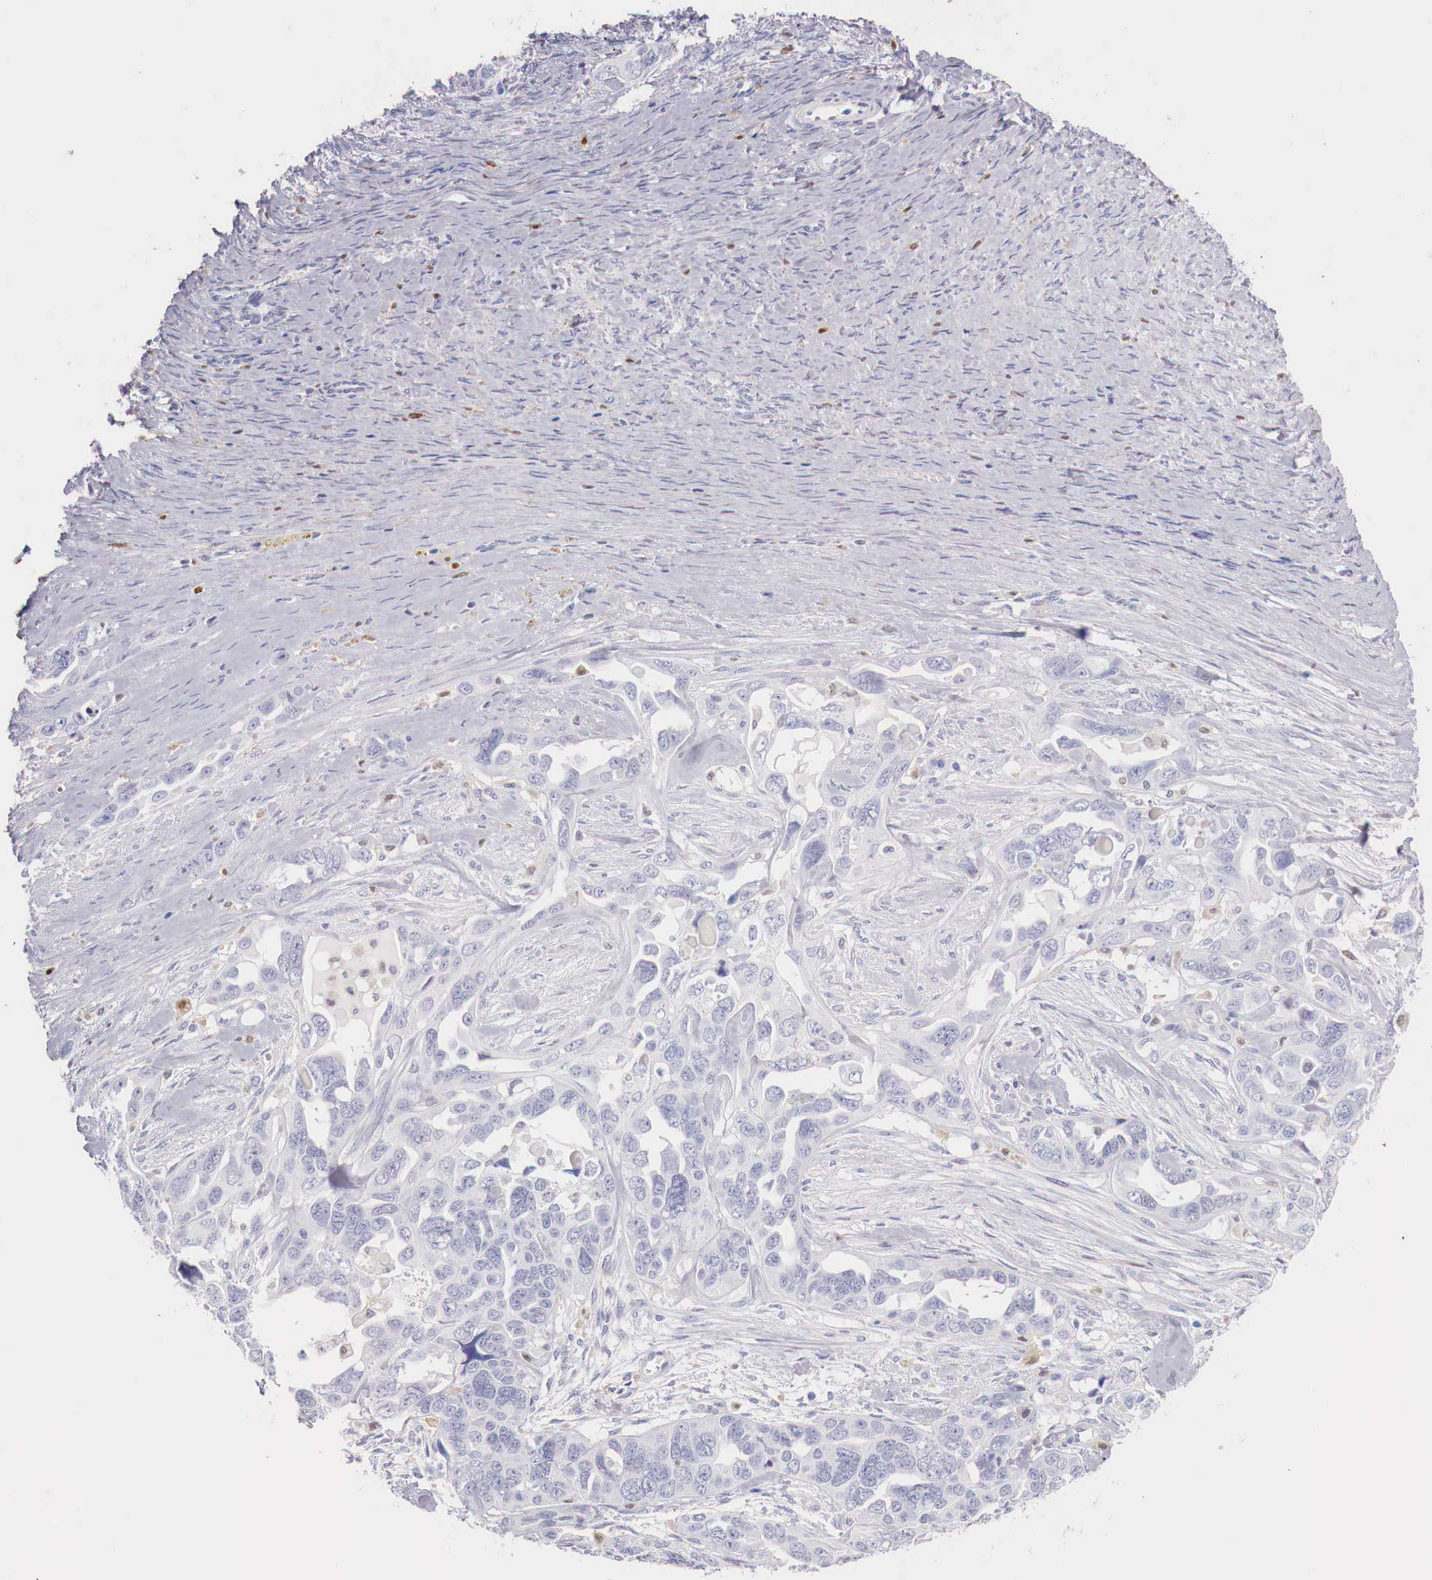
{"staining": {"intensity": "negative", "quantity": "none", "location": "none"}, "tissue": "ovarian cancer", "cell_type": "Tumor cells", "image_type": "cancer", "snomed": [{"axis": "morphology", "description": "Cystadenocarcinoma, serous, NOS"}, {"axis": "topography", "description": "Ovary"}], "caption": "Immunohistochemical staining of ovarian cancer (serous cystadenocarcinoma) displays no significant expression in tumor cells.", "gene": "RENBP", "patient": {"sex": "female", "age": 63}}